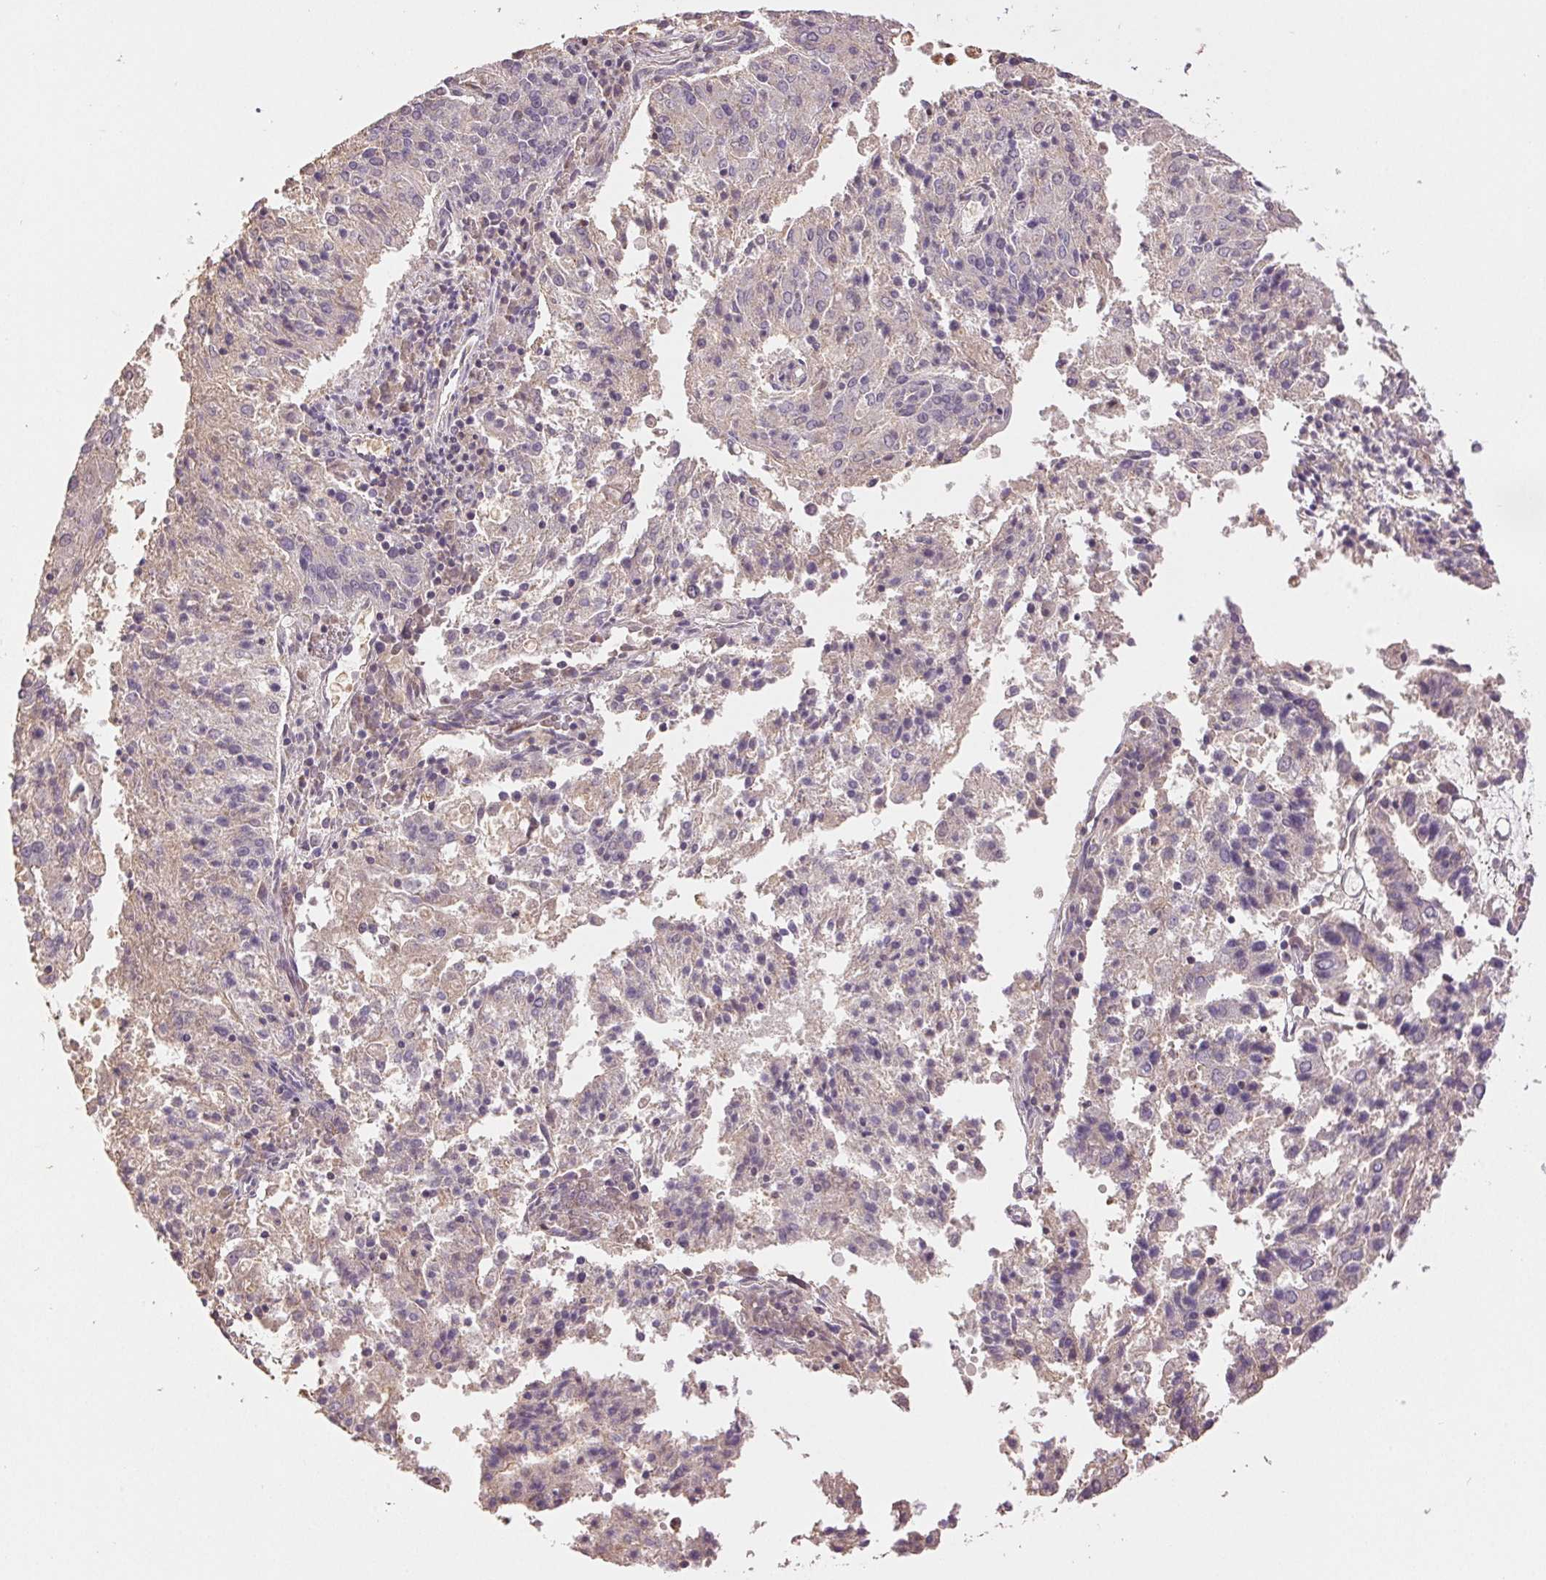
{"staining": {"intensity": "negative", "quantity": "none", "location": "none"}, "tissue": "endometrial cancer", "cell_type": "Tumor cells", "image_type": "cancer", "snomed": [{"axis": "morphology", "description": "Adenocarcinoma, NOS"}, {"axis": "topography", "description": "Endometrium"}], "caption": "Immunohistochemistry of endometrial adenocarcinoma reveals no positivity in tumor cells.", "gene": "TMEM253", "patient": {"sex": "female", "age": 82}}